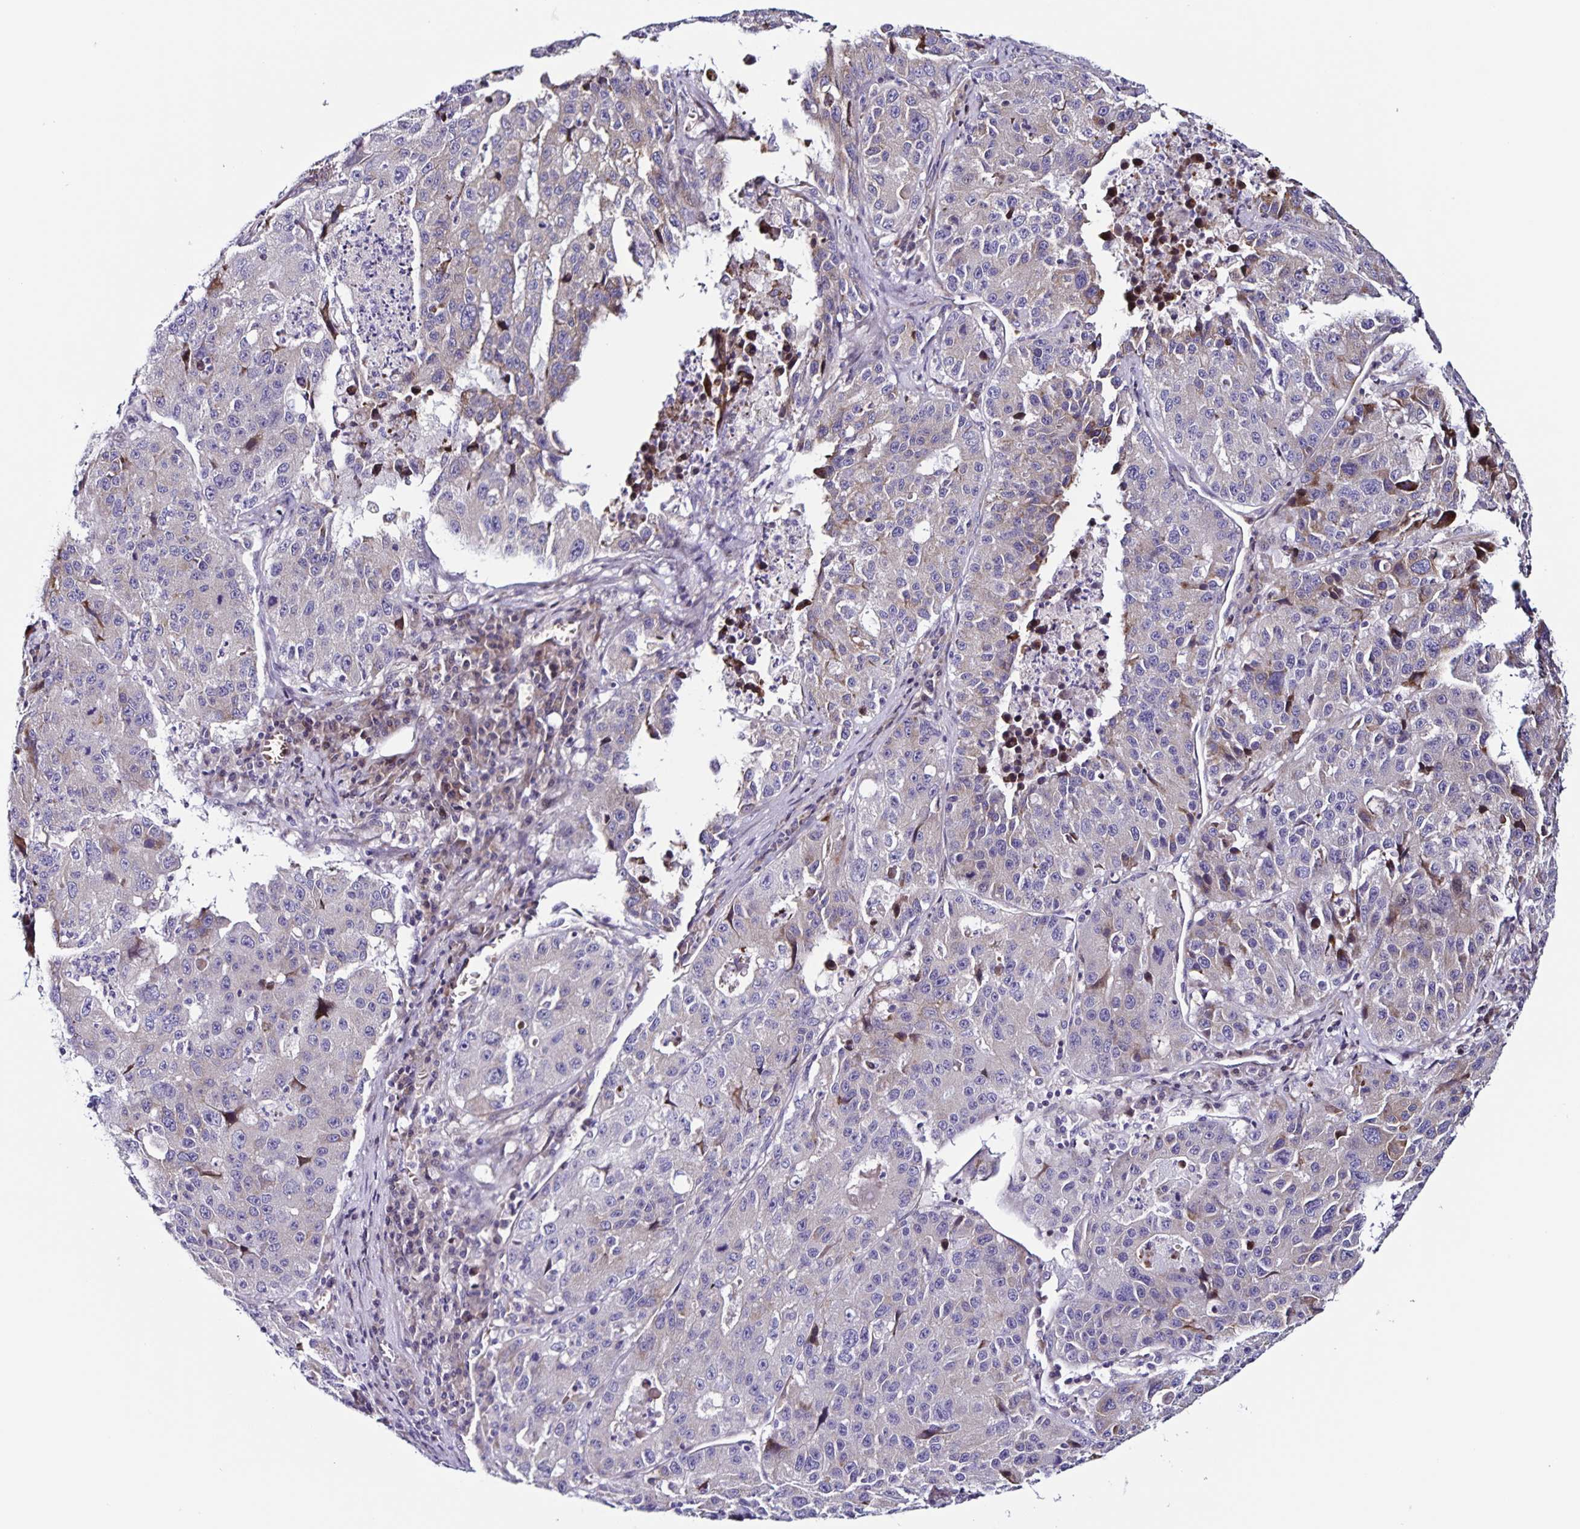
{"staining": {"intensity": "negative", "quantity": "none", "location": "none"}, "tissue": "stomach cancer", "cell_type": "Tumor cells", "image_type": "cancer", "snomed": [{"axis": "morphology", "description": "Adenocarcinoma, NOS"}, {"axis": "topography", "description": "Stomach"}], "caption": "Immunohistochemical staining of adenocarcinoma (stomach) reveals no significant staining in tumor cells.", "gene": "RNFT2", "patient": {"sex": "male", "age": 71}}